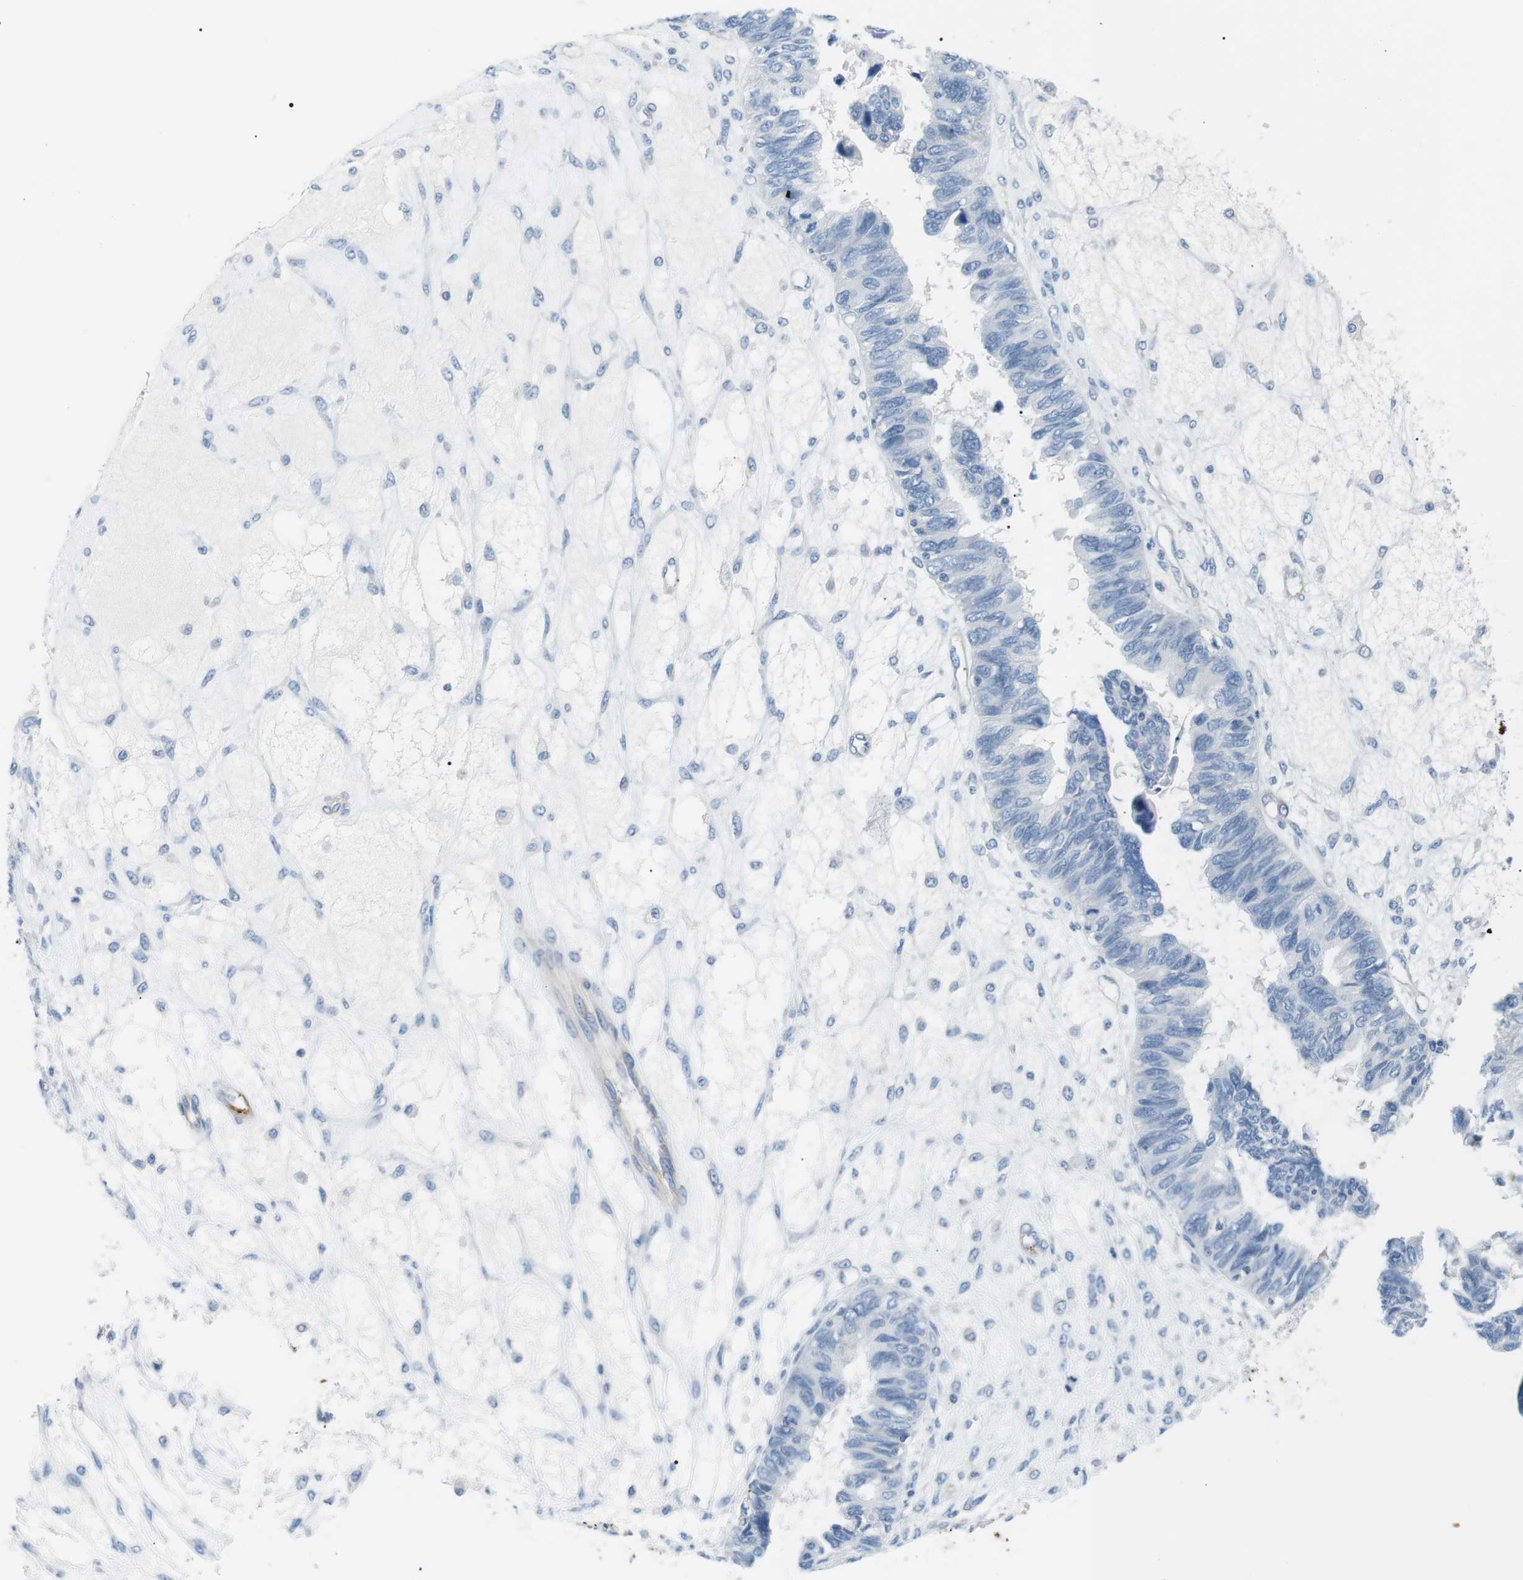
{"staining": {"intensity": "negative", "quantity": "none", "location": "none"}, "tissue": "ovarian cancer", "cell_type": "Tumor cells", "image_type": "cancer", "snomed": [{"axis": "morphology", "description": "Cystadenocarcinoma, serous, NOS"}, {"axis": "topography", "description": "Ovary"}], "caption": "Immunohistochemical staining of human serous cystadenocarcinoma (ovarian) displays no significant positivity in tumor cells. (IHC, brightfield microscopy, high magnification).", "gene": "ADCY10", "patient": {"sex": "female", "age": 79}}